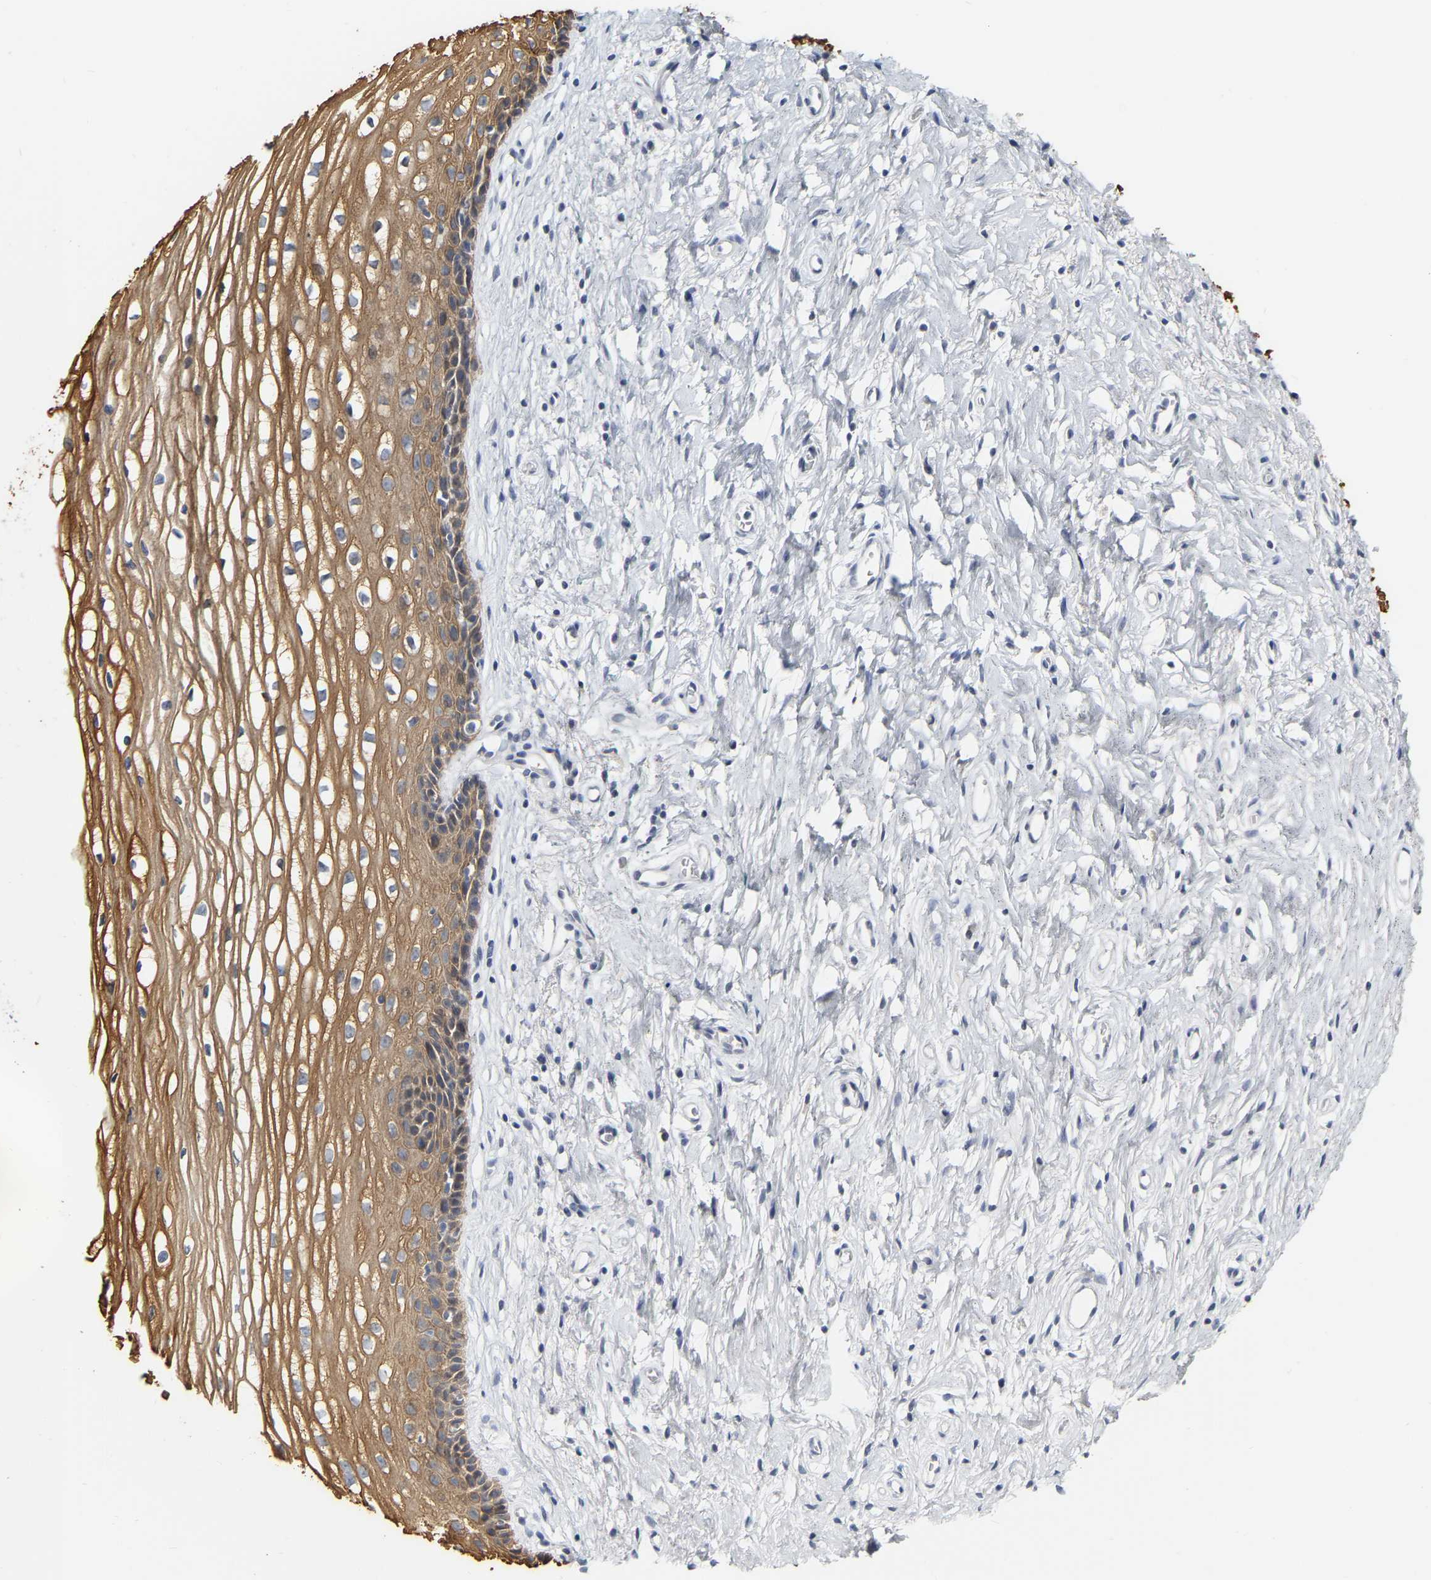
{"staining": {"intensity": "negative", "quantity": "none", "location": "none"}, "tissue": "cervix", "cell_type": "Glandular cells", "image_type": "normal", "snomed": [{"axis": "morphology", "description": "Normal tissue, NOS"}, {"axis": "topography", "description": "Cervix"}], "caption": "IHC photomicrograph of unremarkable human cervix stained for a protein (brown), which demonstrates no staining in glandular cells.", "gene": "KRT76", "patient": {"sex": "female", "age": 77}}